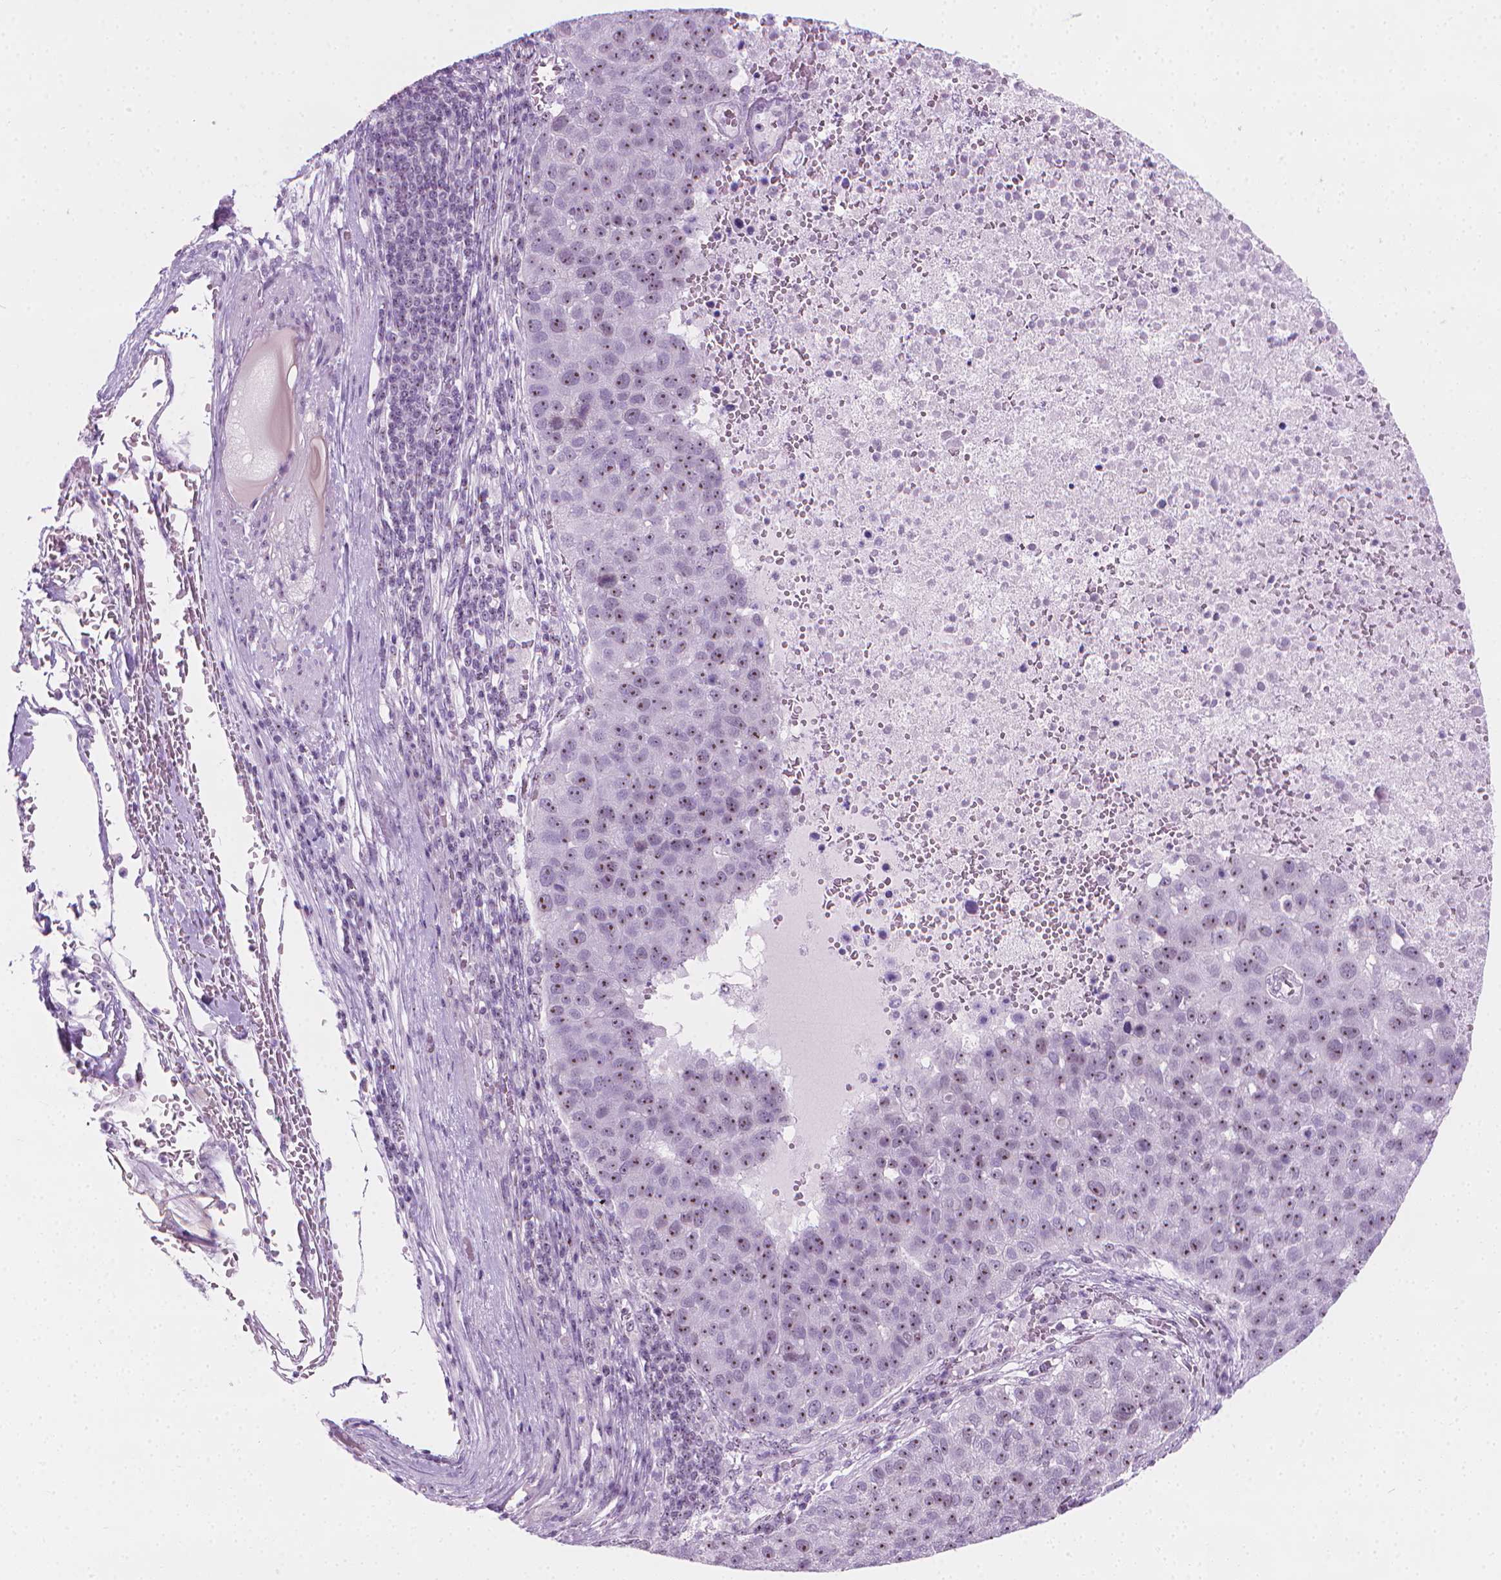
{"staining": {"intensity": "moderate", "quantity": ">75%", "location": "nuclear"}, "tissue": "pancreatic cancer", "cell_type": "Tumor cells", "image_type": "cancer", "snomed": [{"axis": "morphology", "description": "Adenocarcinoma, NOS"}, {"axis": "topography", "description": "Pancreas"}], "caption": "Immunohistochemistry staining of pancreatic cancer, which exhibits medium levels of moderate nuclear positivity in approximately >75% of tumor cells indicating moderate nuclear protein positivity. The staining was performed using DAB (3,3'-diaminobenzidine) (brown) for protein detection and nuclei were counterstained in hematoxylin (blue).", "gene": "NOL7", "patient": {"sex": "female", "age": 61}}